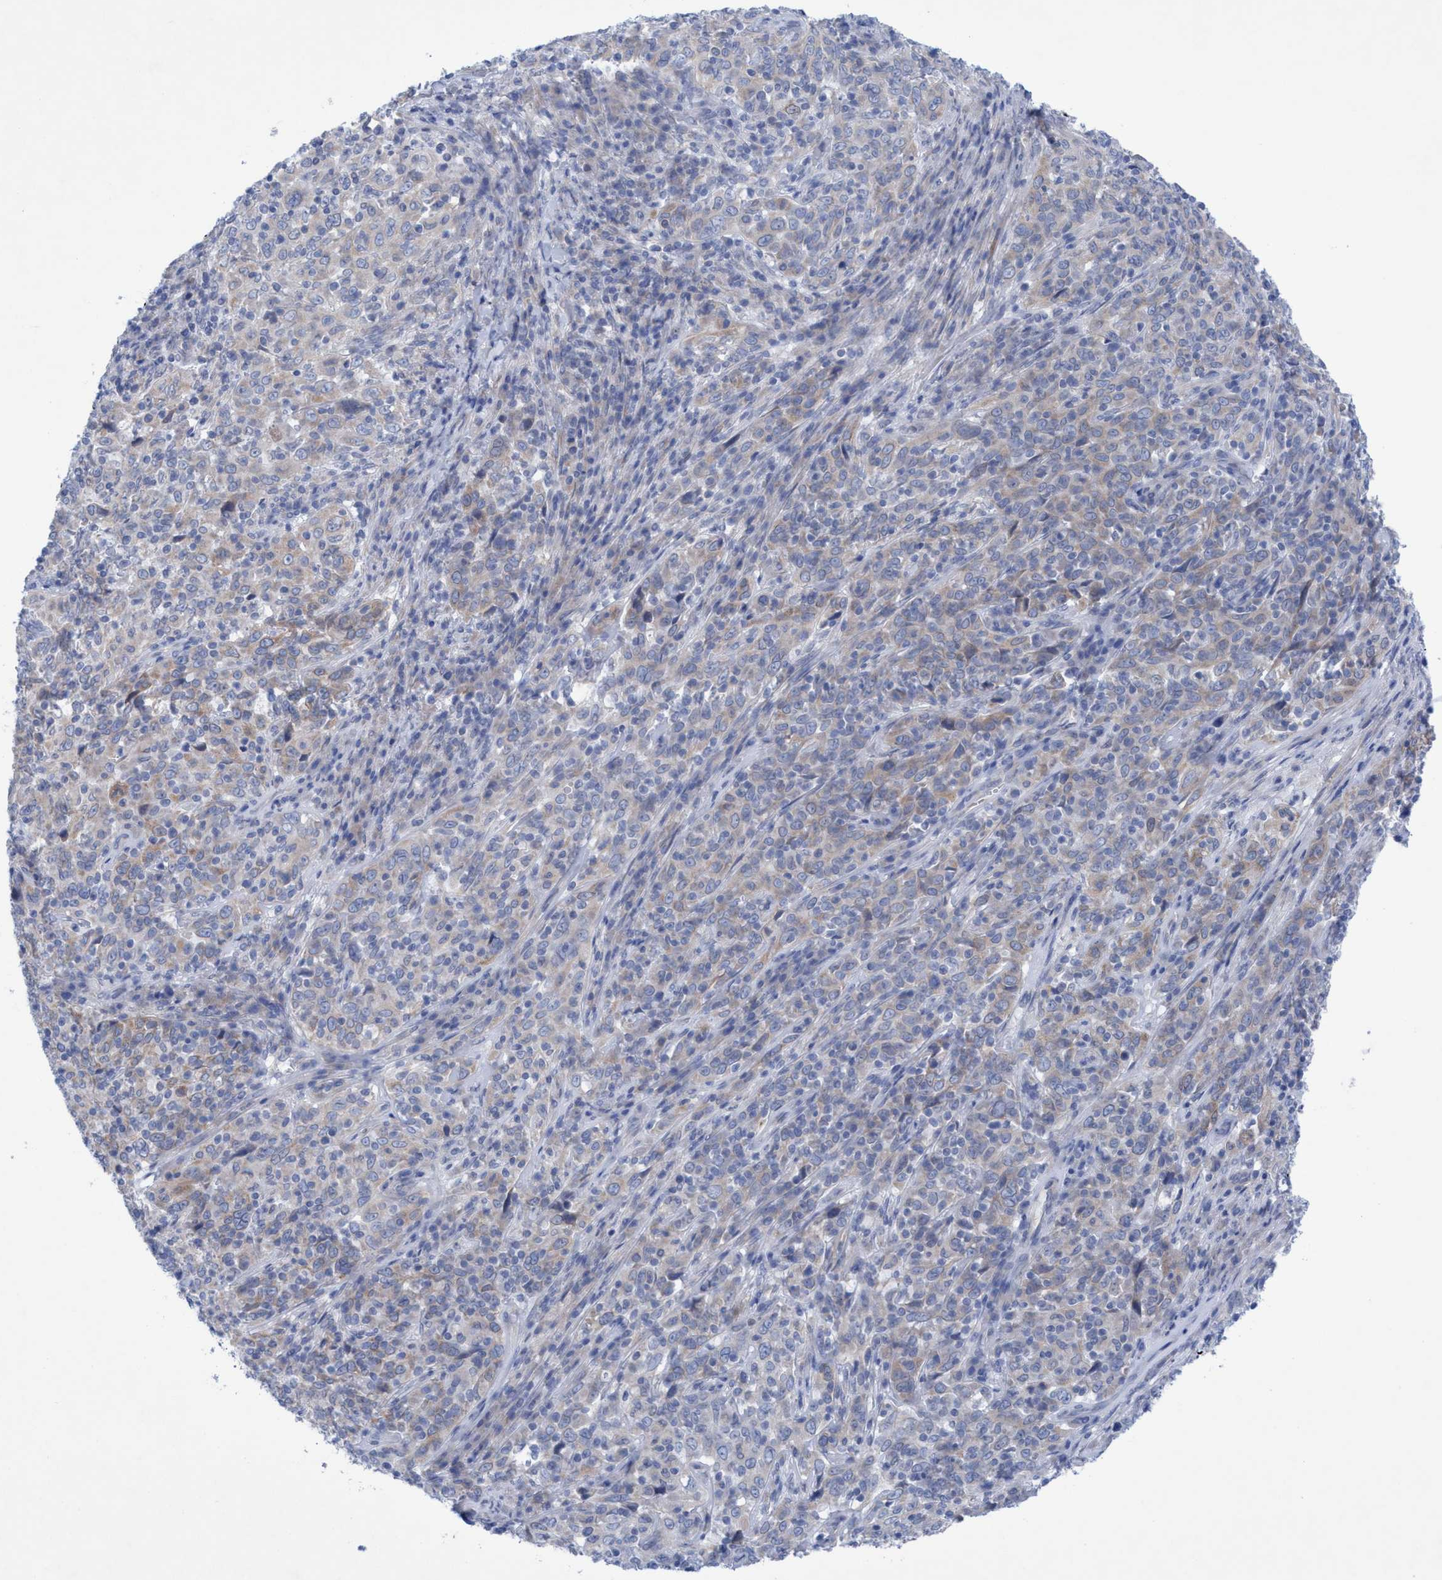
{"staining": {"intensity": "weak", "quantity": "25%-75%", "location": "cytoplasmic/membranous"}, "tissue": "cervical cancer", "cell_type": "Tumor cells", "image_type": "cancer", "snomed": [{"axis": "morphology", "description": "Squamous cell carcinoma, NOS"}, {"axis": "topography", "description": "Cervix"}], "caption": "Cervical cancer (squamous cell carcinoma) stained with a protein marker exhibits weak staining in tumor cells.", "gene": "RSAD1", "patient": {"sex": "female", "age": 46}}